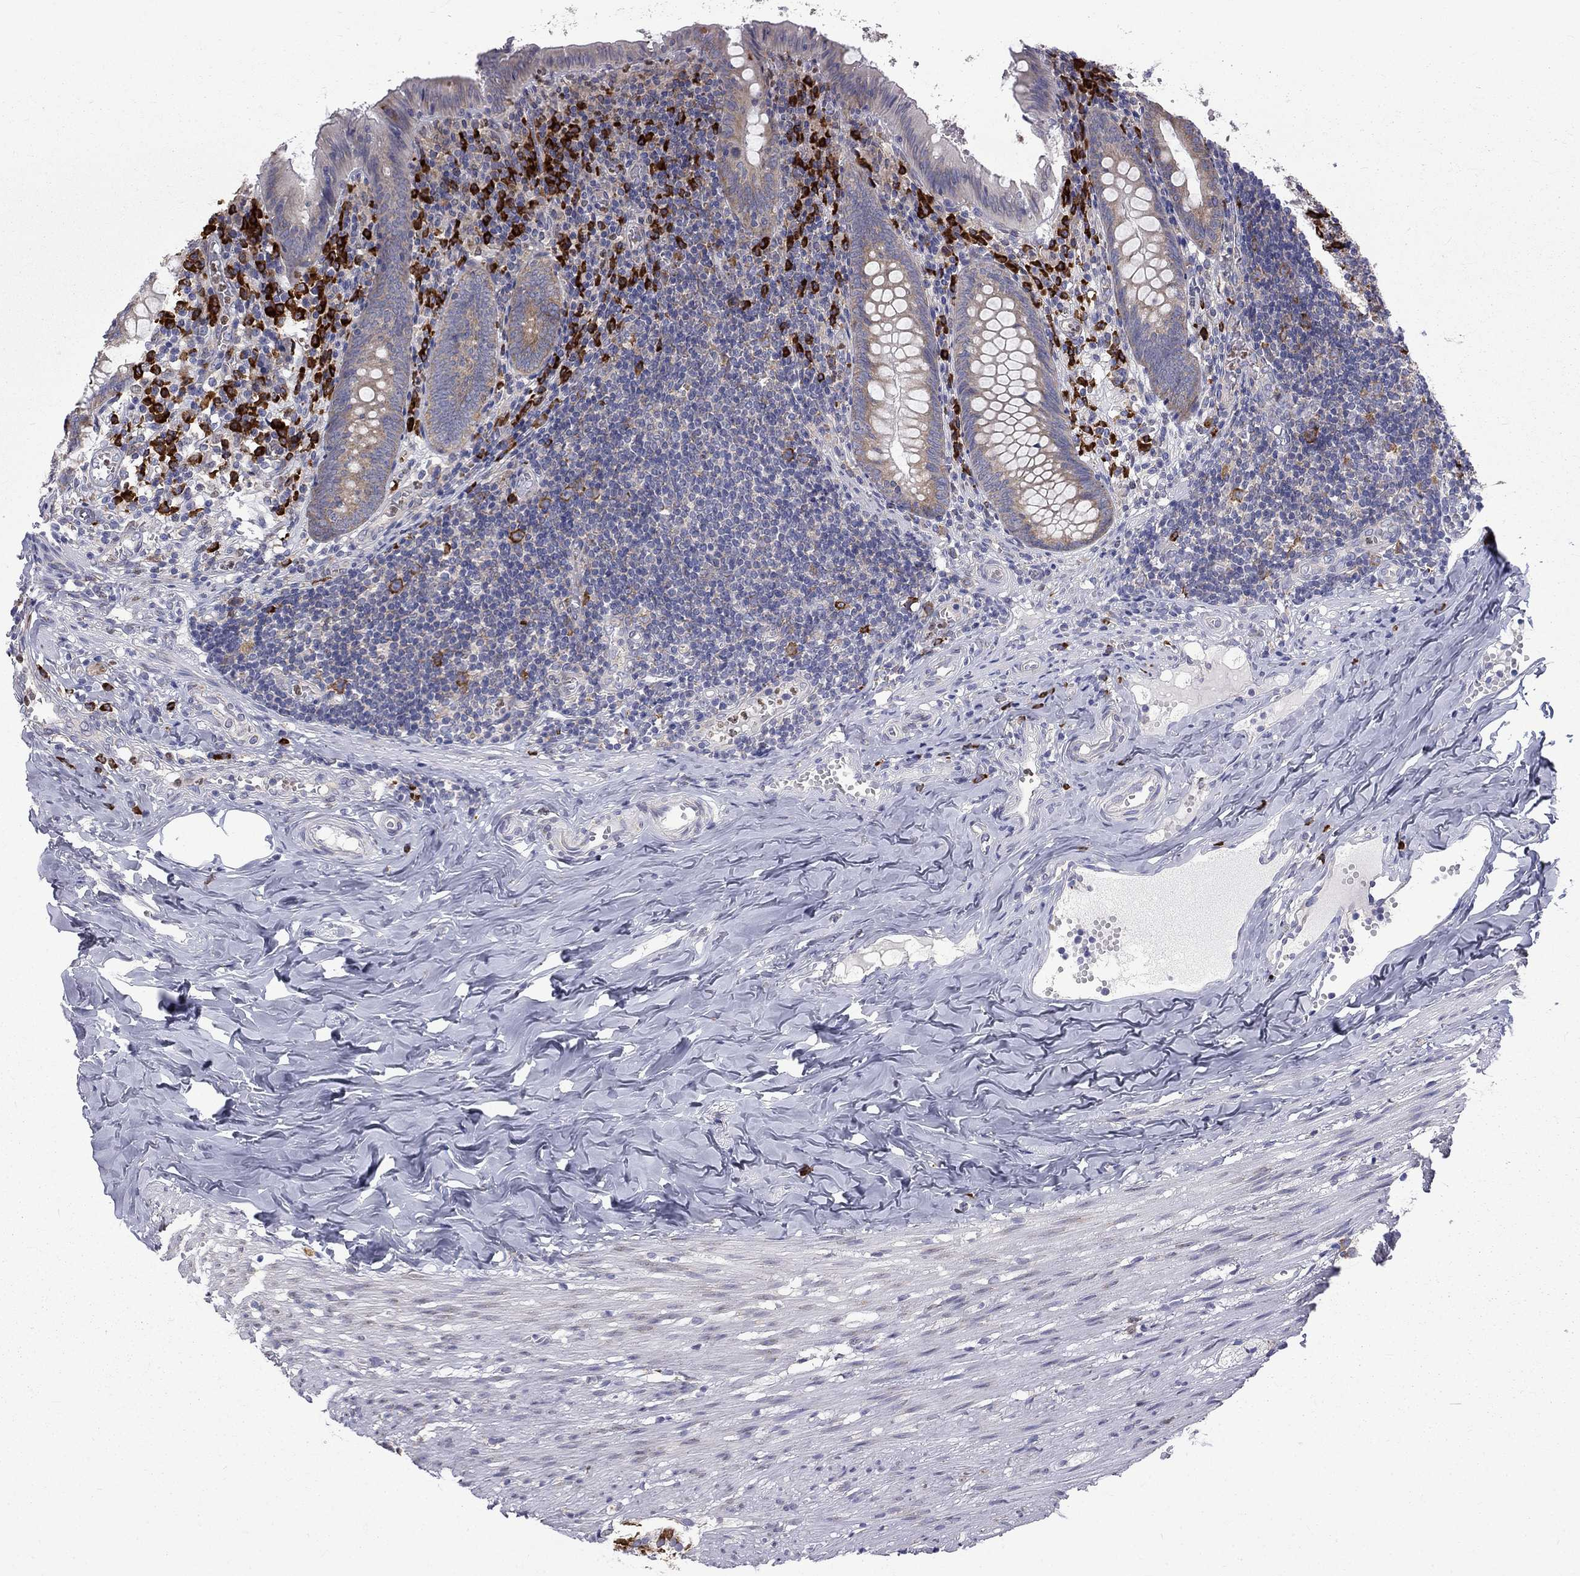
{"staining": {"intensity": "negative", "quantity": "none", "location": "none"}, "tissue": "appendix", "cell_type": "Glandular cells", "image_type": "normal", "snomed": [{"axis": "morphology", "description": "Normal tissue, NOS"}, {"axis": "topography", "description": "Appendix"}], "caption": "Immunohistochemistry (IHC) image of normal human appendix stained for a protein (brown), which shows no expression in glandular cells.", "gene": "PABPC4", "patient": {"sex": "female", "age": 23}}